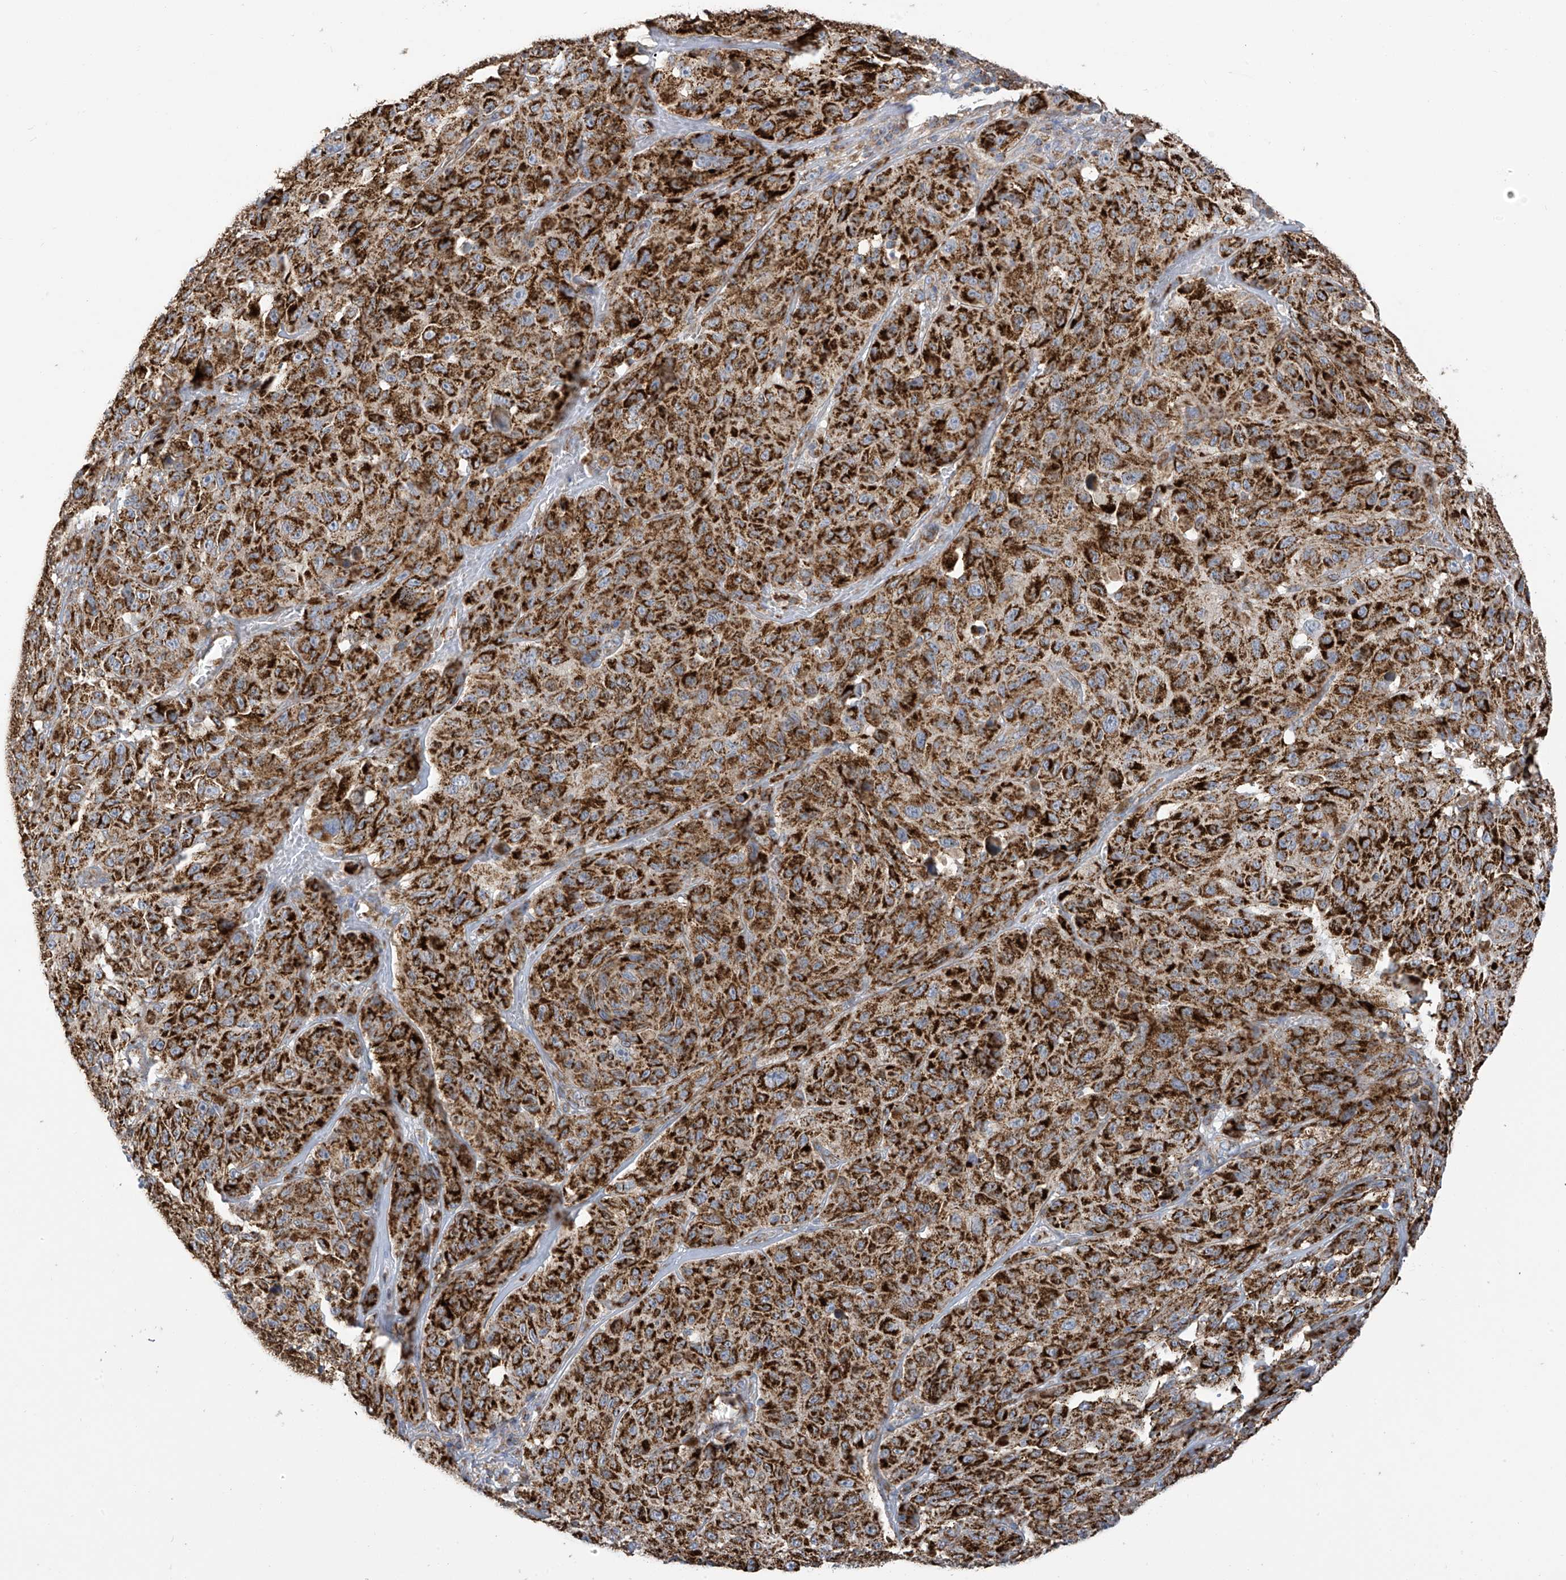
{"staining": {"intensity": "strong", "quantity": ">75%", "location": "cytoplasmic/membranous"}, "tissue": "melanoma", "cell_type": "Tumor cells", "image_type": "cancer", "snomed": [{"axis": "morphology", "description": "Malignant melanoma, NOS"}, {"axis": "topography", "description": "Skin"}], "caption": "A histopathology image of human melanoma stained for a protein reveals strong cytoplasmic/membranous brown staining in tumor cells.", "gene": "PNPT1", "patient": {"sex": "male", "age": 66}}